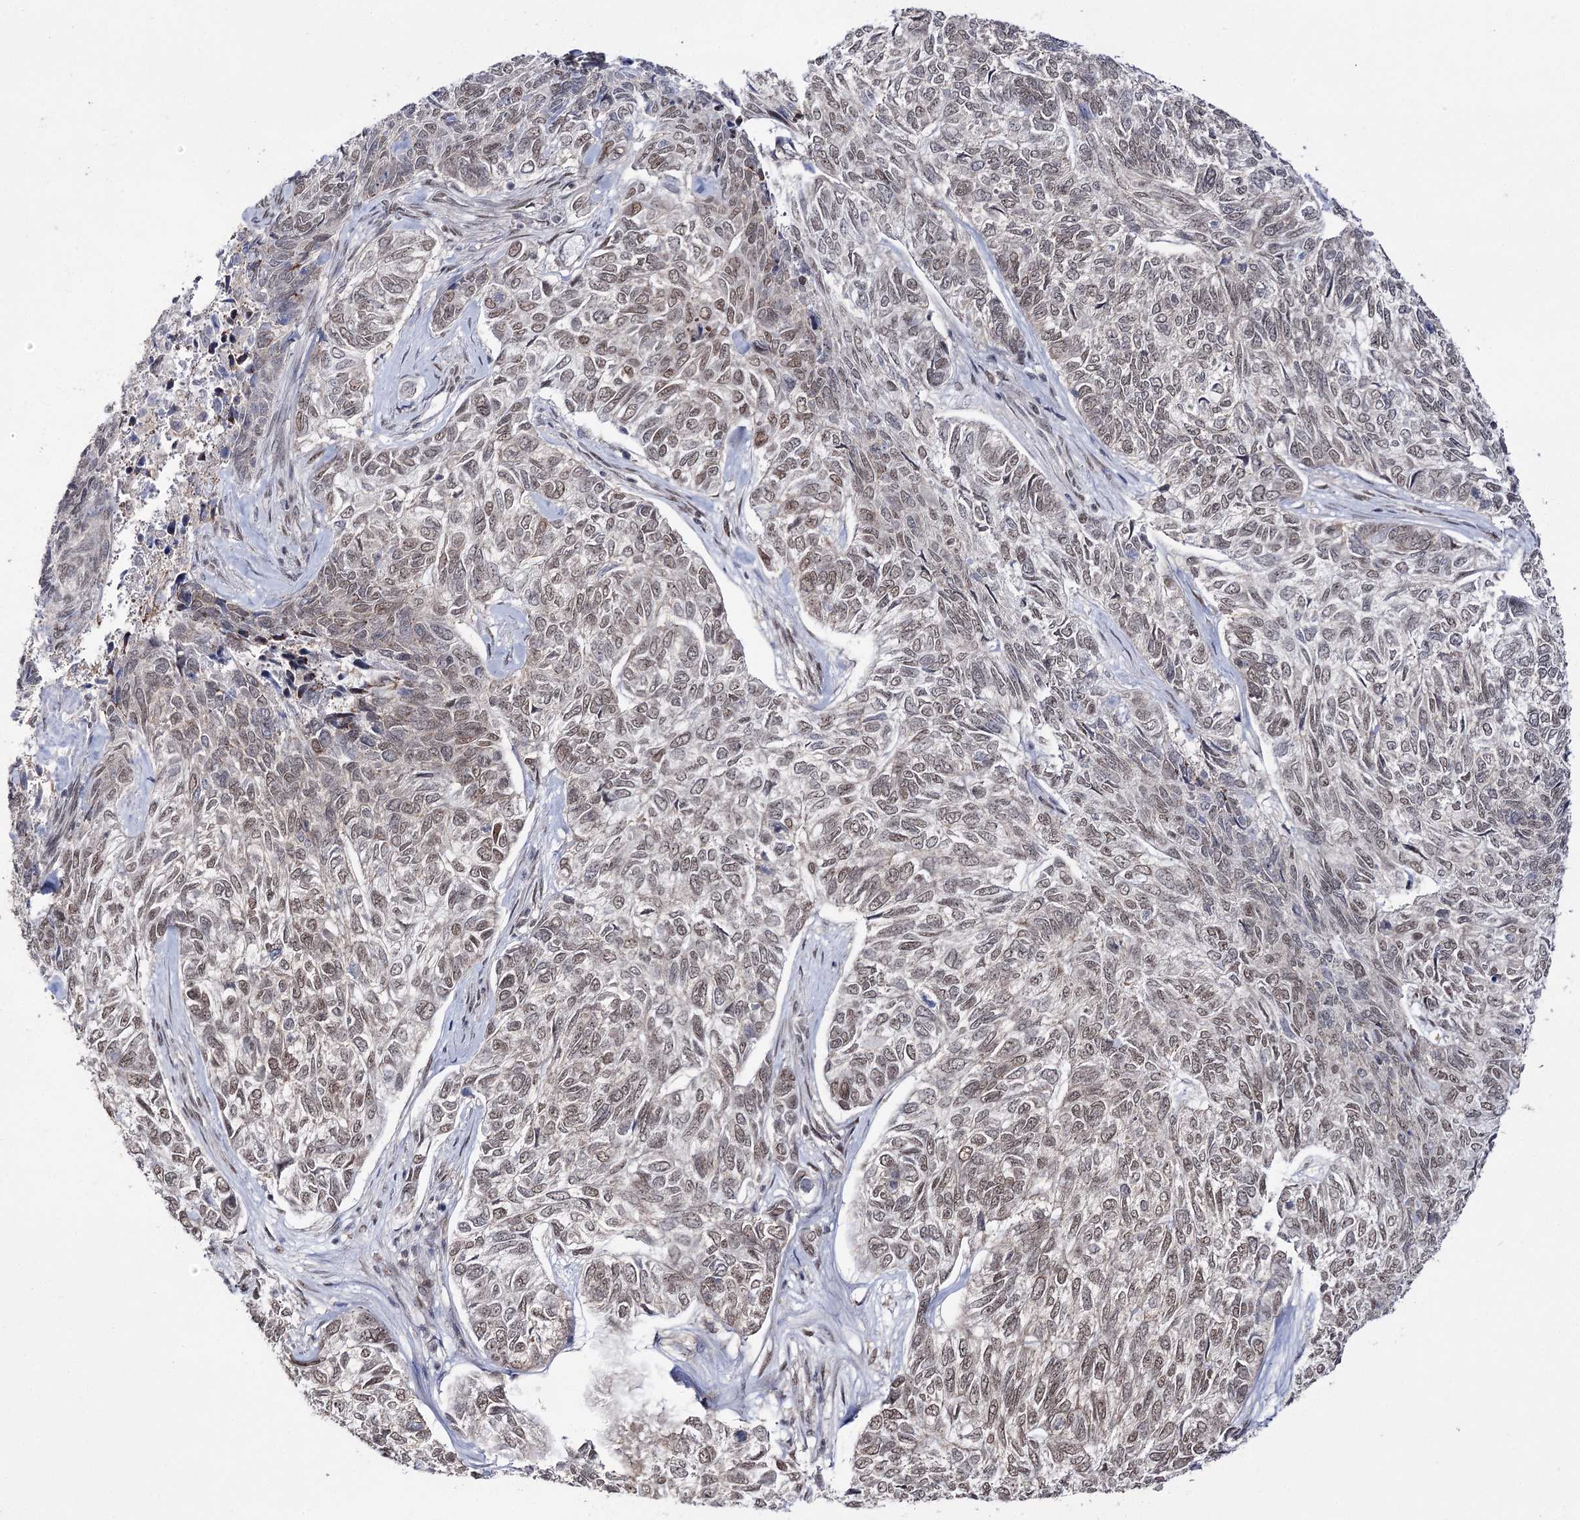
{"staining": {"intensity": "weak", "quantity": ">75%", "location": "nuclear"}, "tissue": "skin cancer", "cell_type": "Tumor cells", "image_type": "cancer", "snomed": [{"axis": "morphology", "description": "Basal cell carcinoma"}, {"axis": "topography", "description": "Skin"}], "caption": "This micrograph displays immunohistochemistry staining of human skin cancer (basal cell carcinoma), with low weak nuclear positivity in about >75% of tumor cells.", "gene": "VGLL4", "patient": {"sex": "female", "age": 65}}